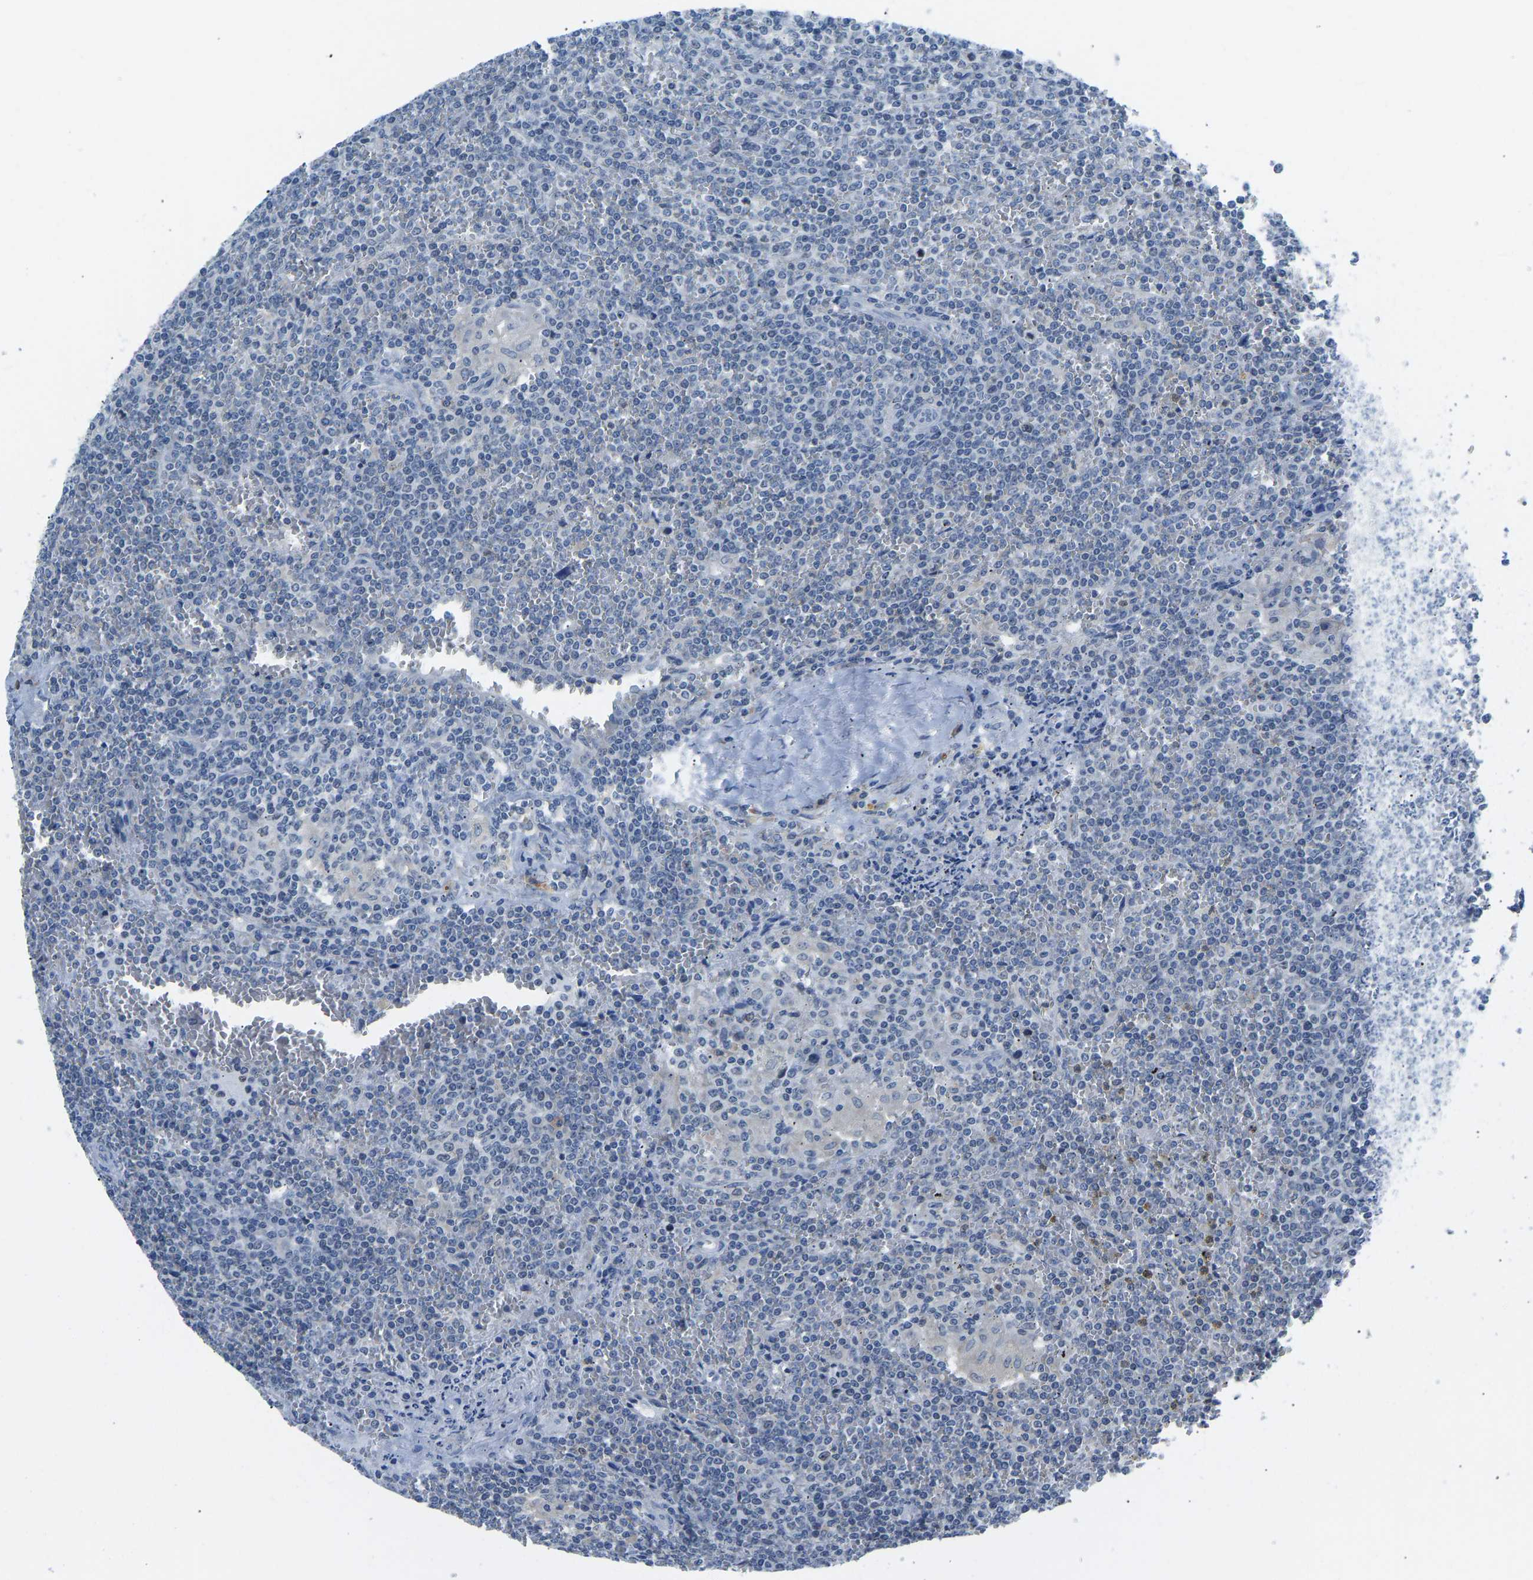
{"staining": {"intensity": "negative", "quantity": "none", "location": "none"}, "tissue": "lymphoma", "cell_type": "Tumor cells", "image_type": "cancer", "snomed": [{"axis": "morphology", "description": "Malignant lymphoma, non-Hodgkin's type, Low grade"}, {"axis": "topography", "description": "Spleen"}], "caption": "Protein analysis of low-grade malignant lymphoma, non-Hodgkin's type shows no significant expression in tumor cells.", "gene": "VRK1", "patient": {"sex": "female", "age": 19}}